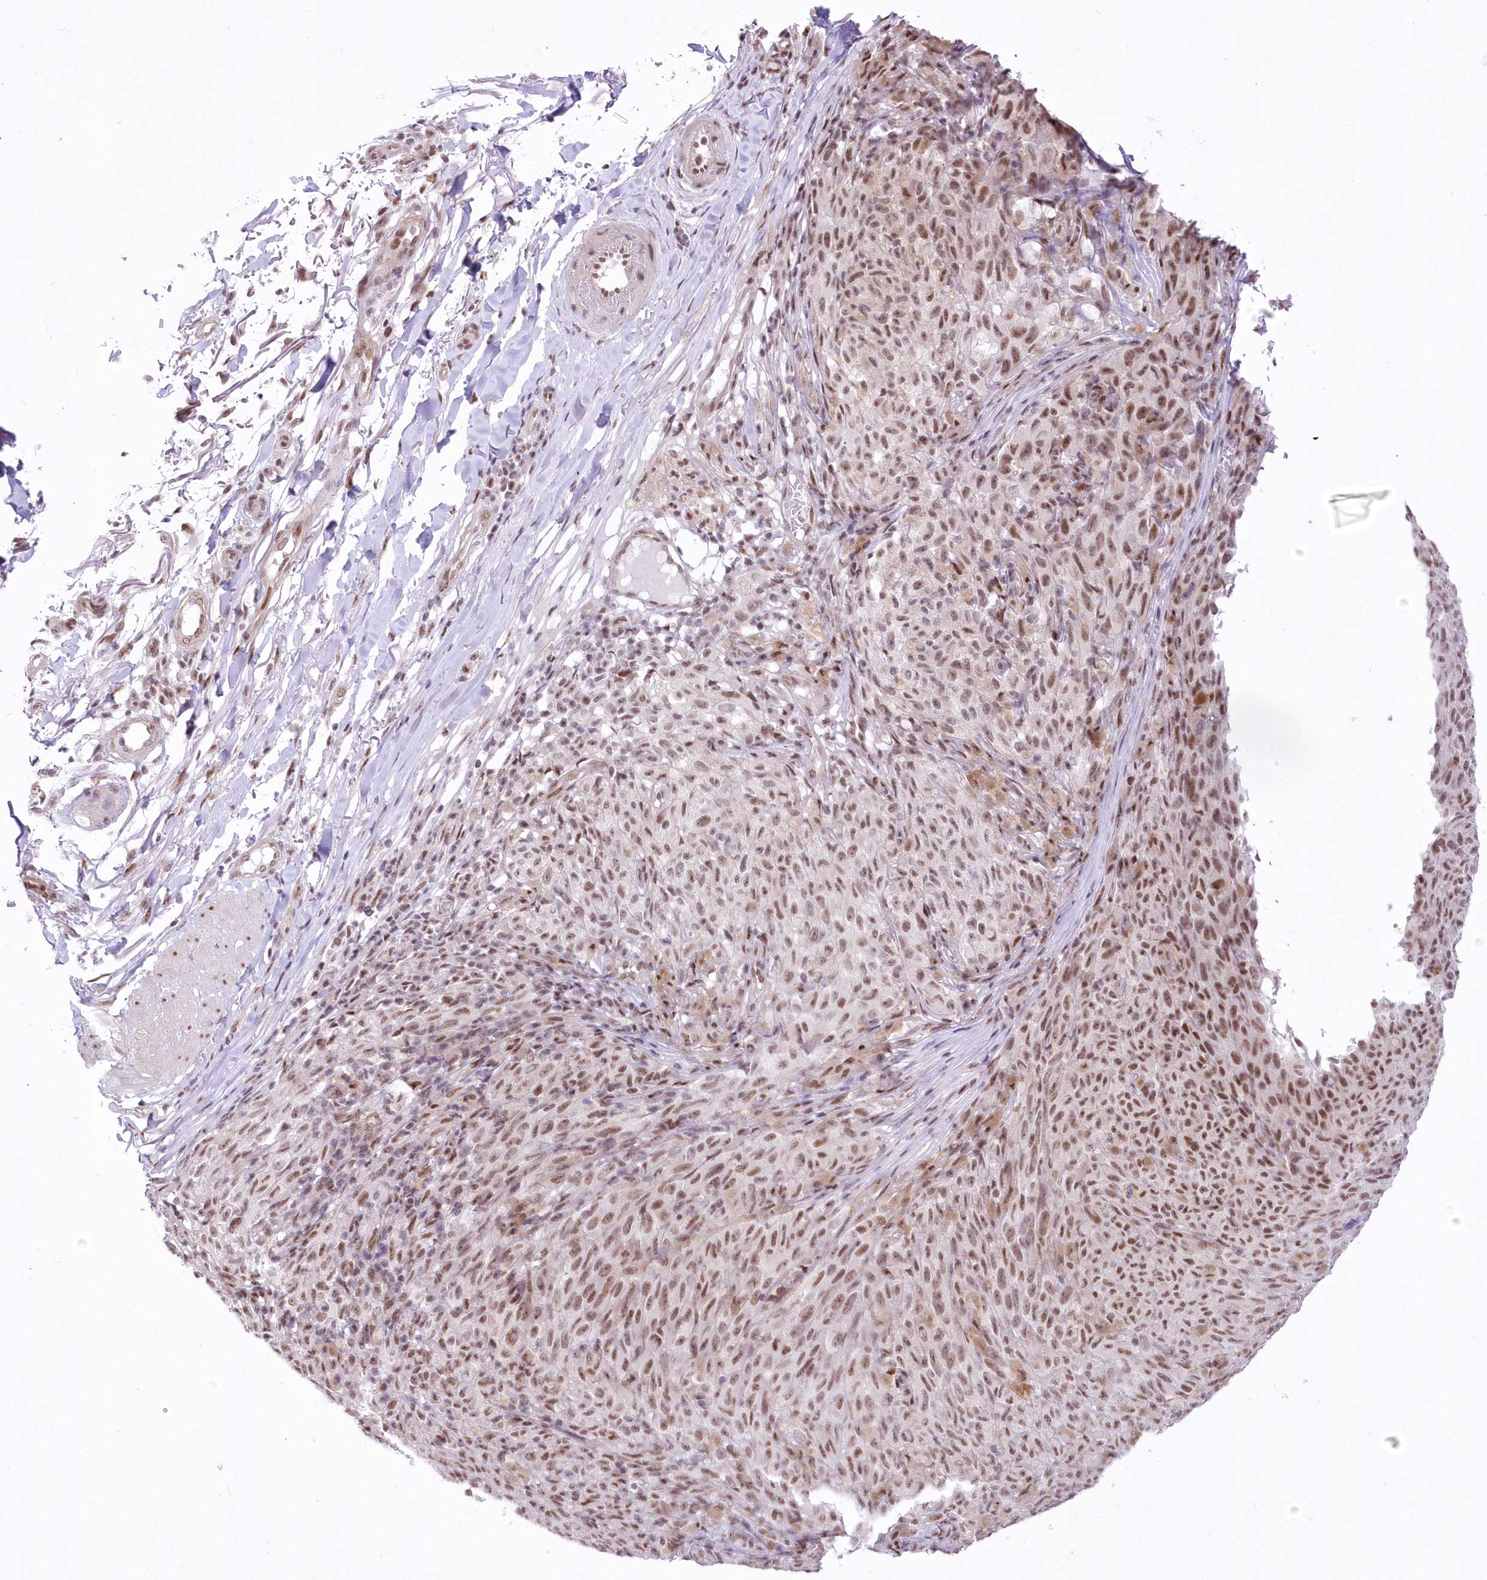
{"staining": {"intensity": "moderate", "quantity": ">75%", "location": "nuclear"}, "tissue": "melanoma", "cell_type": "Tumor cells", "image_type": "cancer", "snomed": [{"axis": "morphology", "description": "Malignant melanoma, NOS"}, {"axis": "topography", "description": "Skin"}], "caption": "Brown immunohistochemical staining in malignant melanoma demonstrates moderate nuclear positivity in about >75% of tumor cells.", "gene": "NSUN2", "patient": {"sex": "female", "age": 82}}